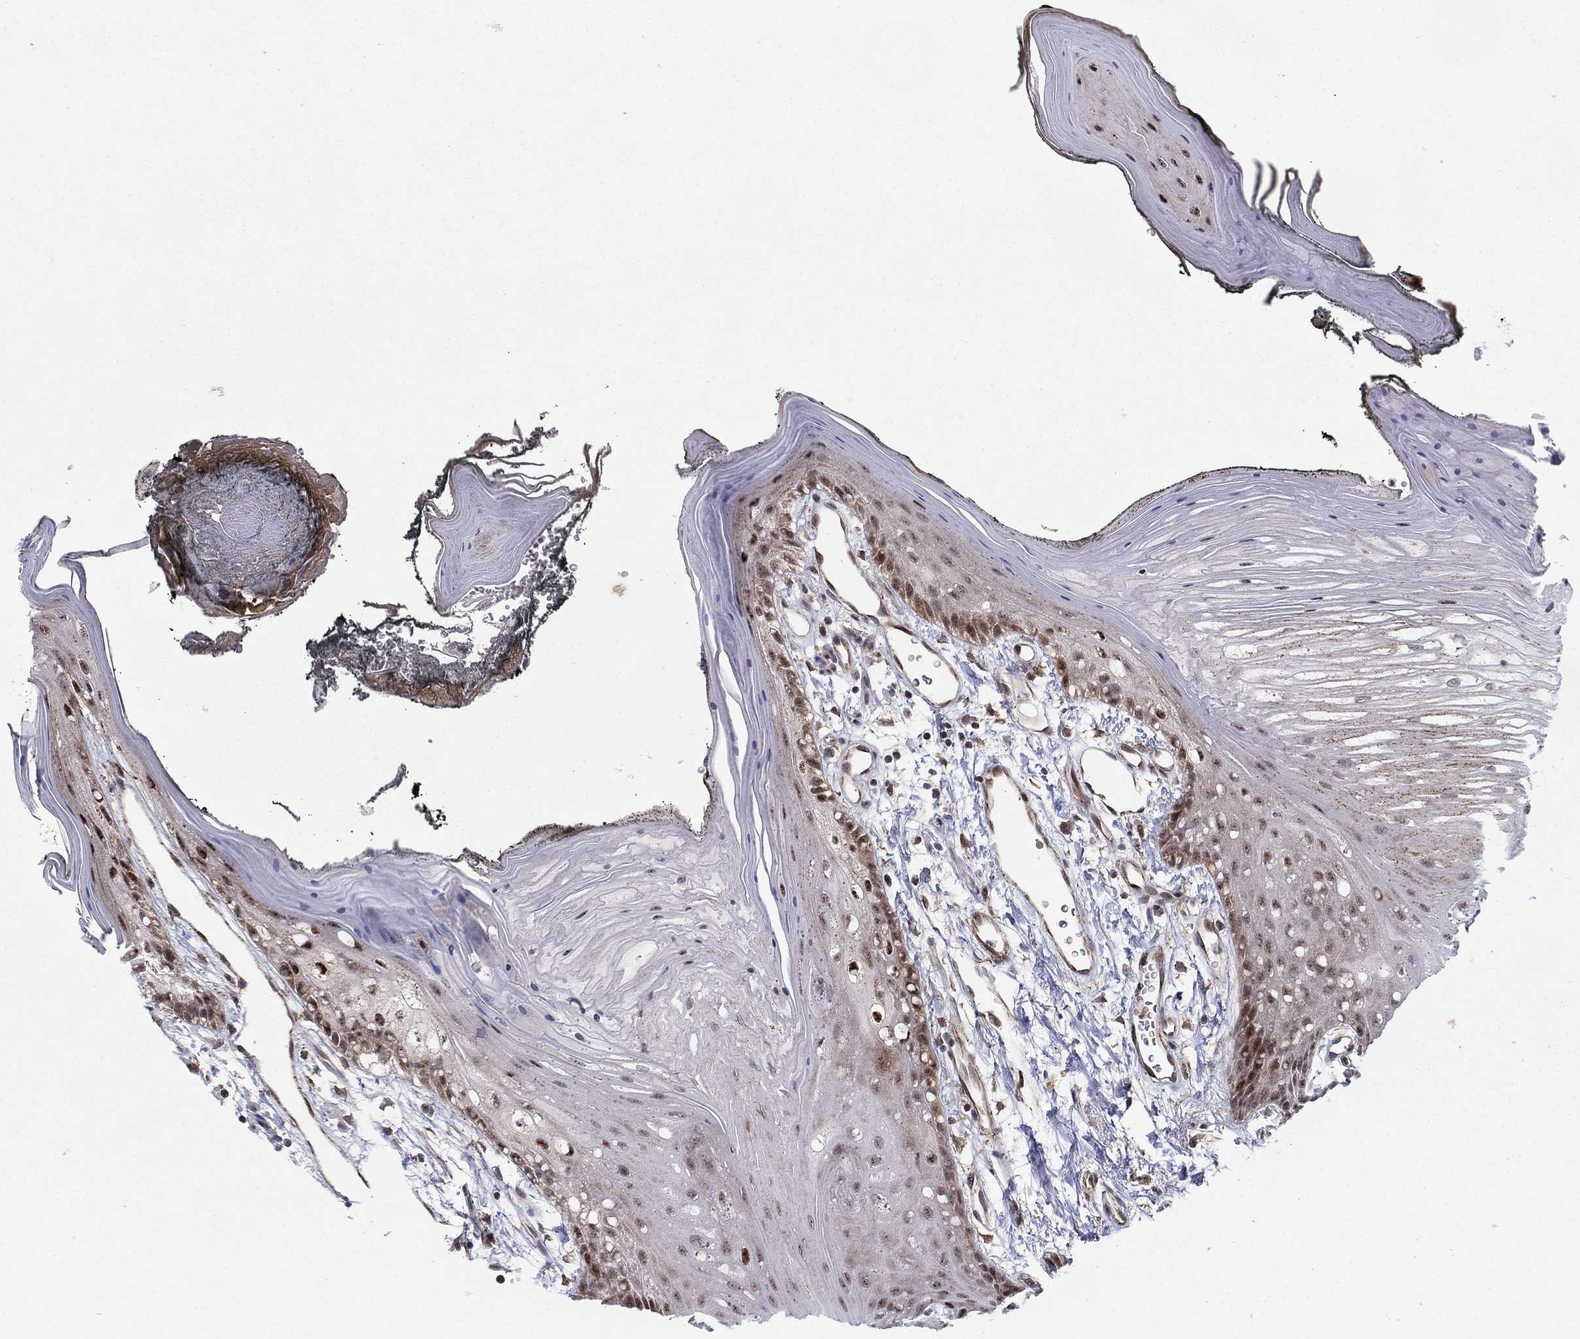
{"staining": {"intensity": "moderate", "quantity": "<25%", "location": "cytoplasmic/membranous,nuclear"}, "tissue": "oral mucosa", "cell_type": "Squamous epithelial cells", "image_type": "normal", "snomed": [{"axis": "morphology", "description": "Normal tissue, NOS"}, {"axis": "morphology", "description": "Squamous cell carcinoma, NOS"}, {"axis": "topography", "description": "Oral tissue"}, {"axis": "topography", "description": "Head-Neck"}], "caption": "DAB (3,3'-diaminobenzidine) immunohistochemical staining of unremarkable oral mucosa exhibits moderate cytoplasmic/membranous,nuclear protein staining in approximately <25% of squamous epithelial cells.", "gene": "ZNF395", "patient": {"sex": "male", "age": 65}}